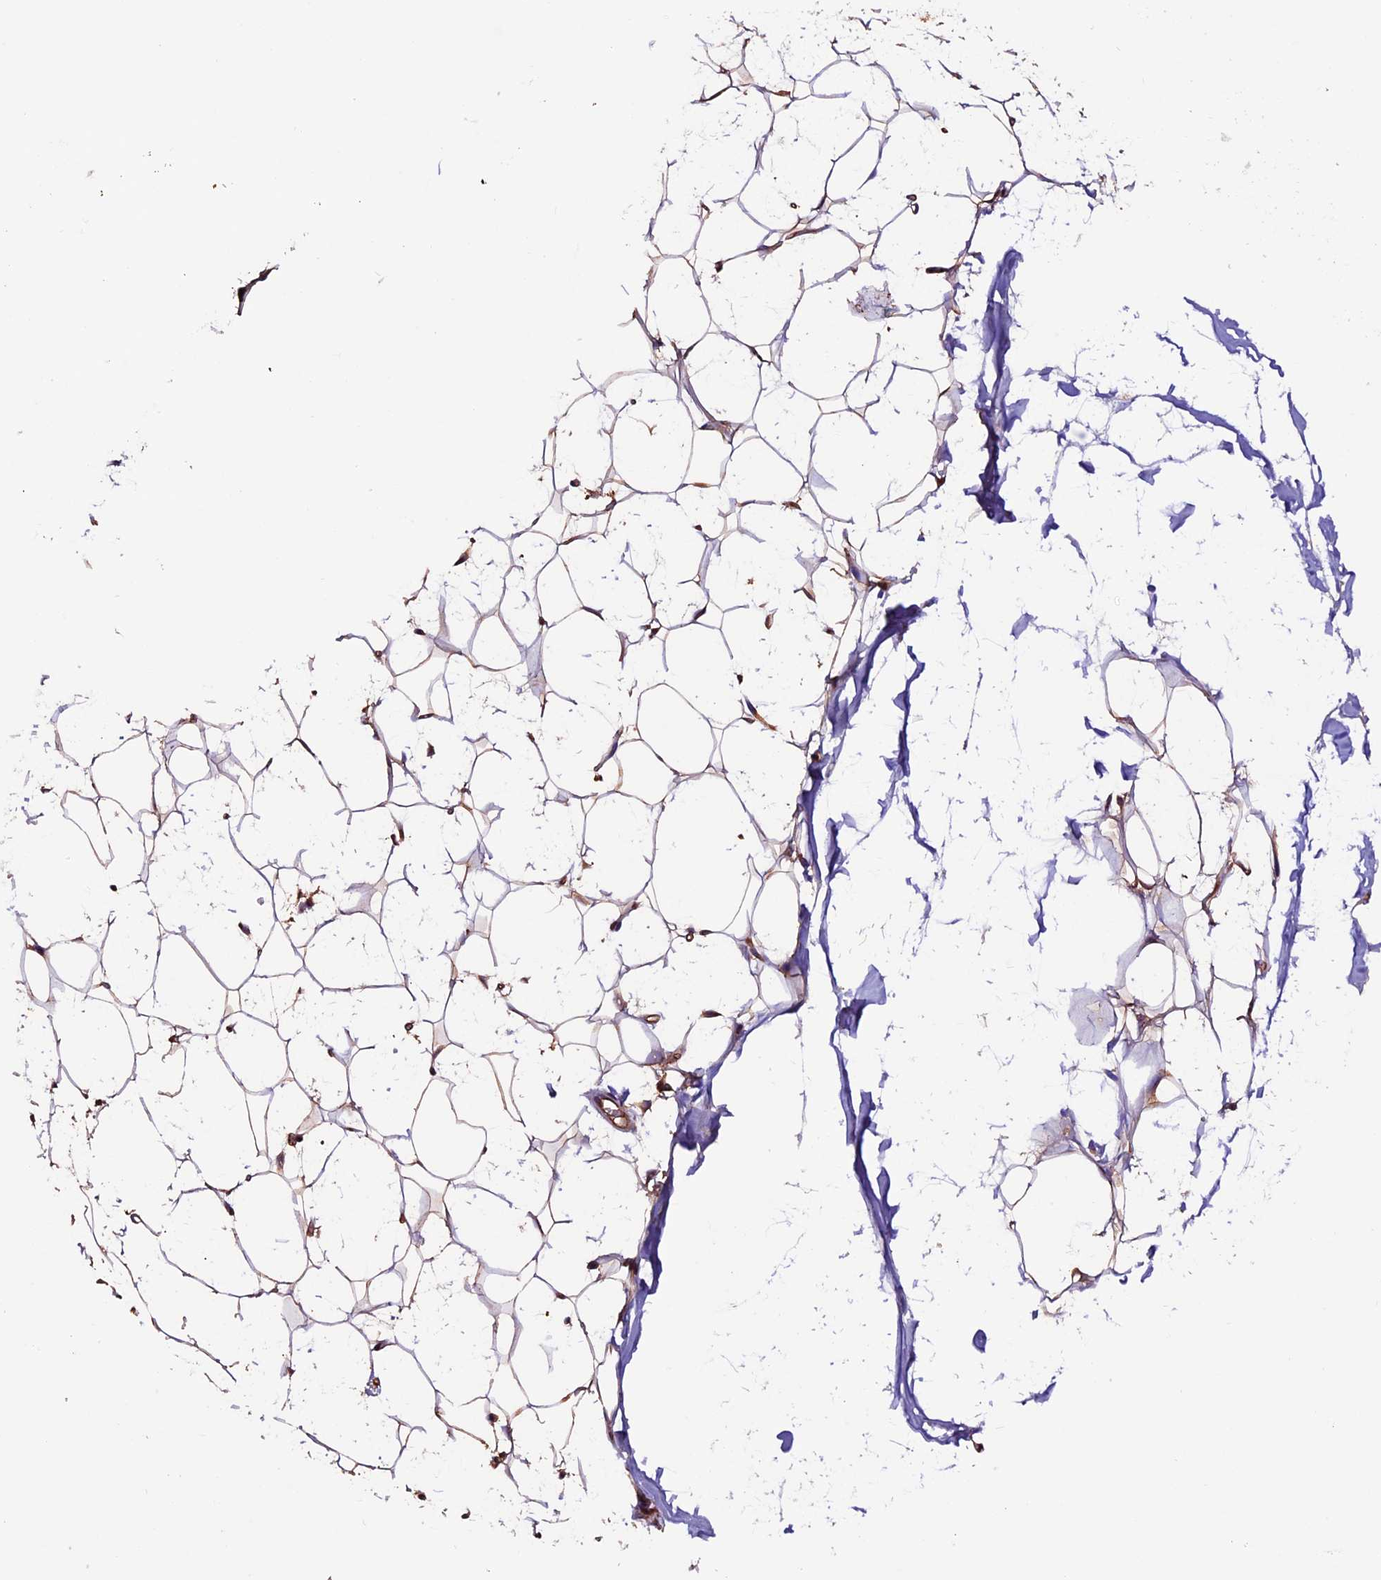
{"staining": {"intensity": "moderate", "quantity": ">75%", "location": "cytoplasmic/membranous"}, "tissue": "adipose tissue", "cell_type": "Adipocytes", "image_type": "normal", "snomed": [{"axis": "morphology", "description": "Normal tissue, NOS"}, {"axis": "topography", "description": "Breast"}], "caption": "Adipocytes display medium levels of moderate cytoplasmic/membranous positivity in about >75% of cells in benign adipose tissue.", "gene": "ZNF598", "patient": {"sex": "female", "age": 26}}